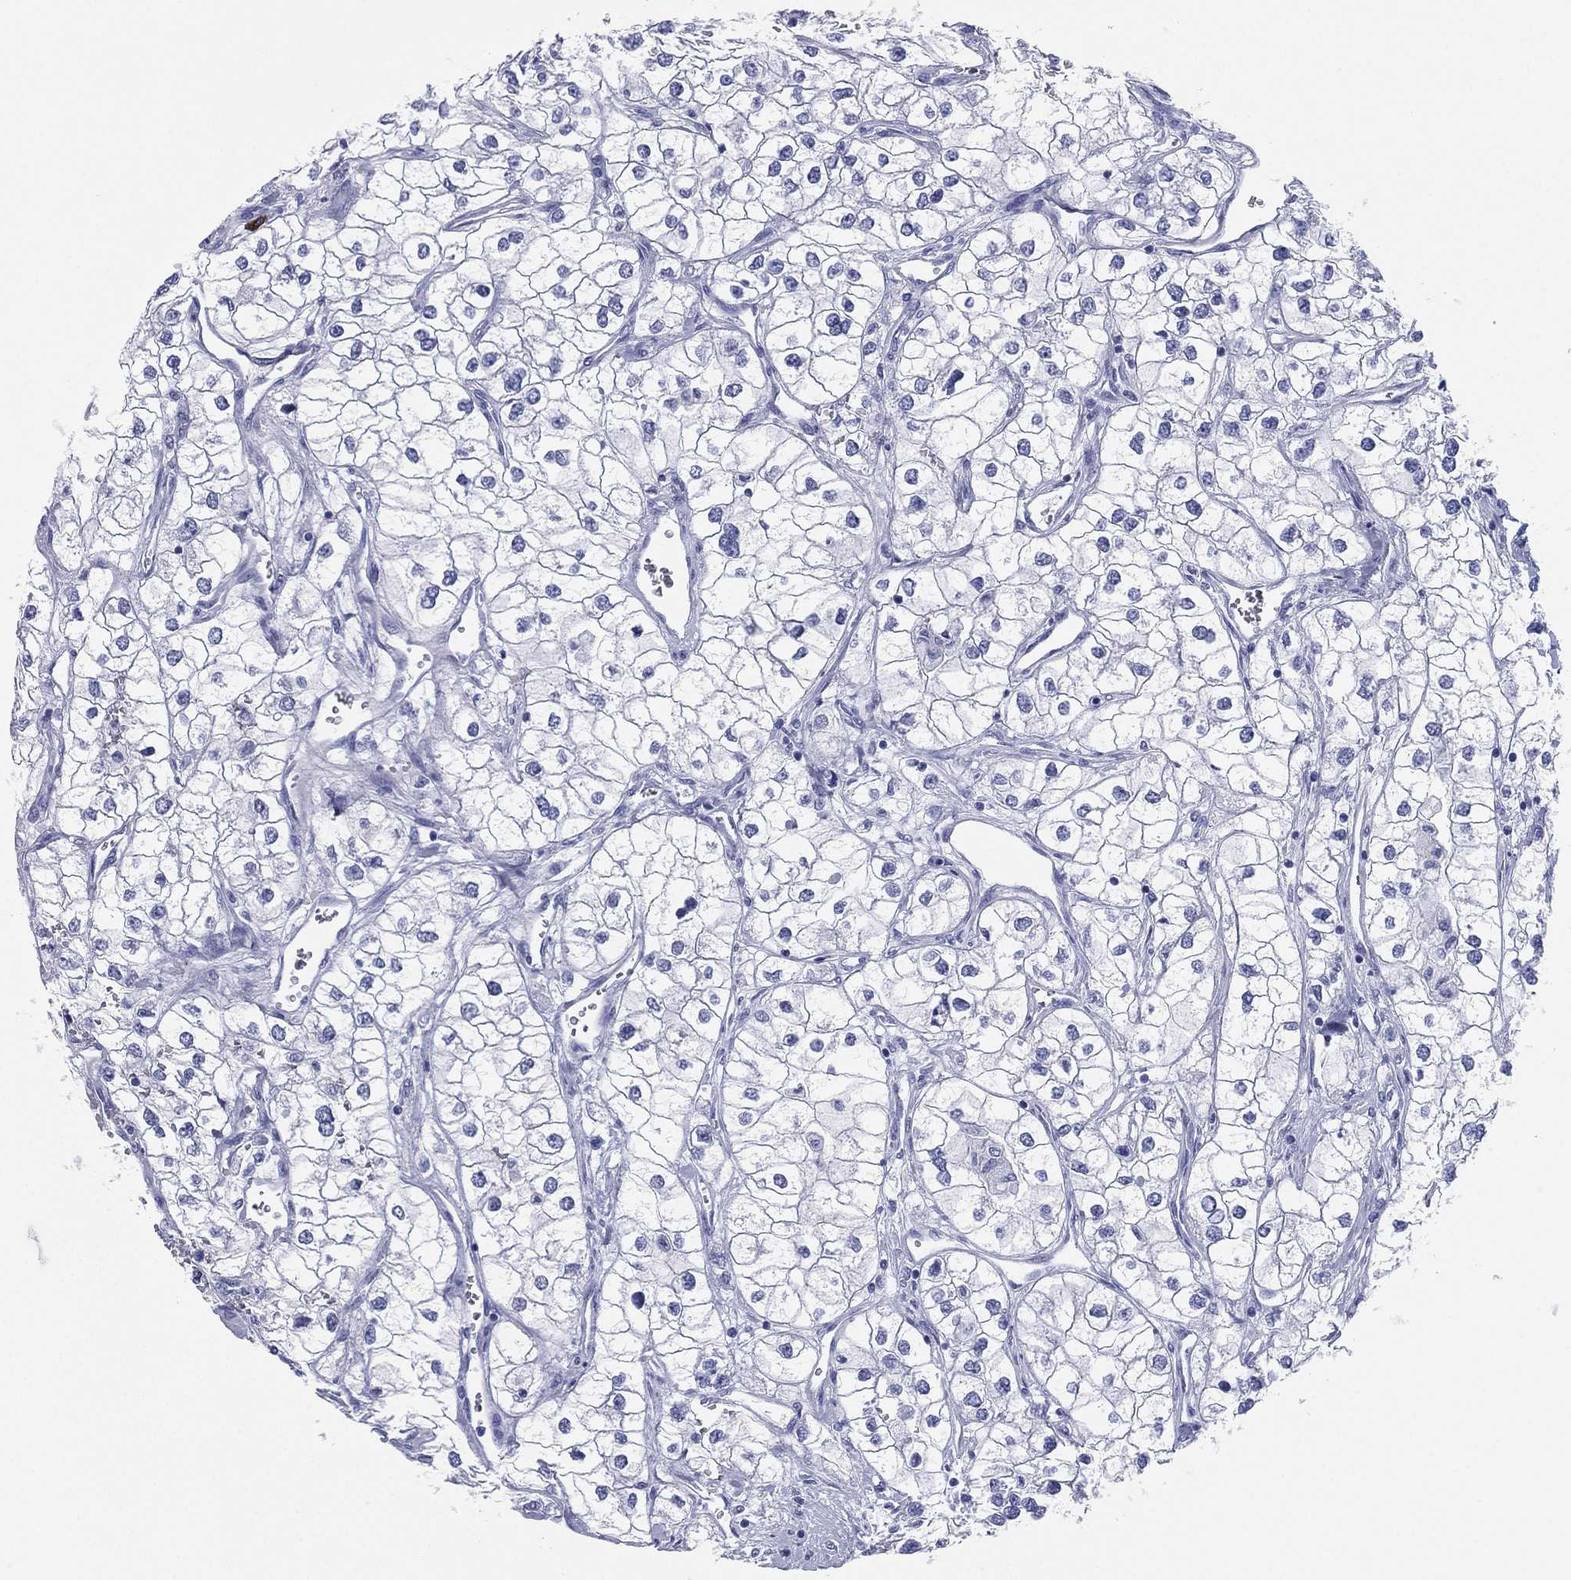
{"staining": {"intensity": "negative", "quantity": "none", "location": "none"}, "tissue": "renal cancer", "cell_type": "Tumor cells", "image_type": "cancer", "snomed": [{"axis": "morphology", "description": "Adenocarcinoma, NOS"}, {"axis": "topography", "description": "Kidney"}], "caption": "This photomicrograph is of renal adenocarcinoma stained with IHC to label a protein in brown with the nuclei are counter-stained blue. There is no expression in tumor cells.", "gene": "CD79A", "patient": {"sex": "male", "age": 59}}